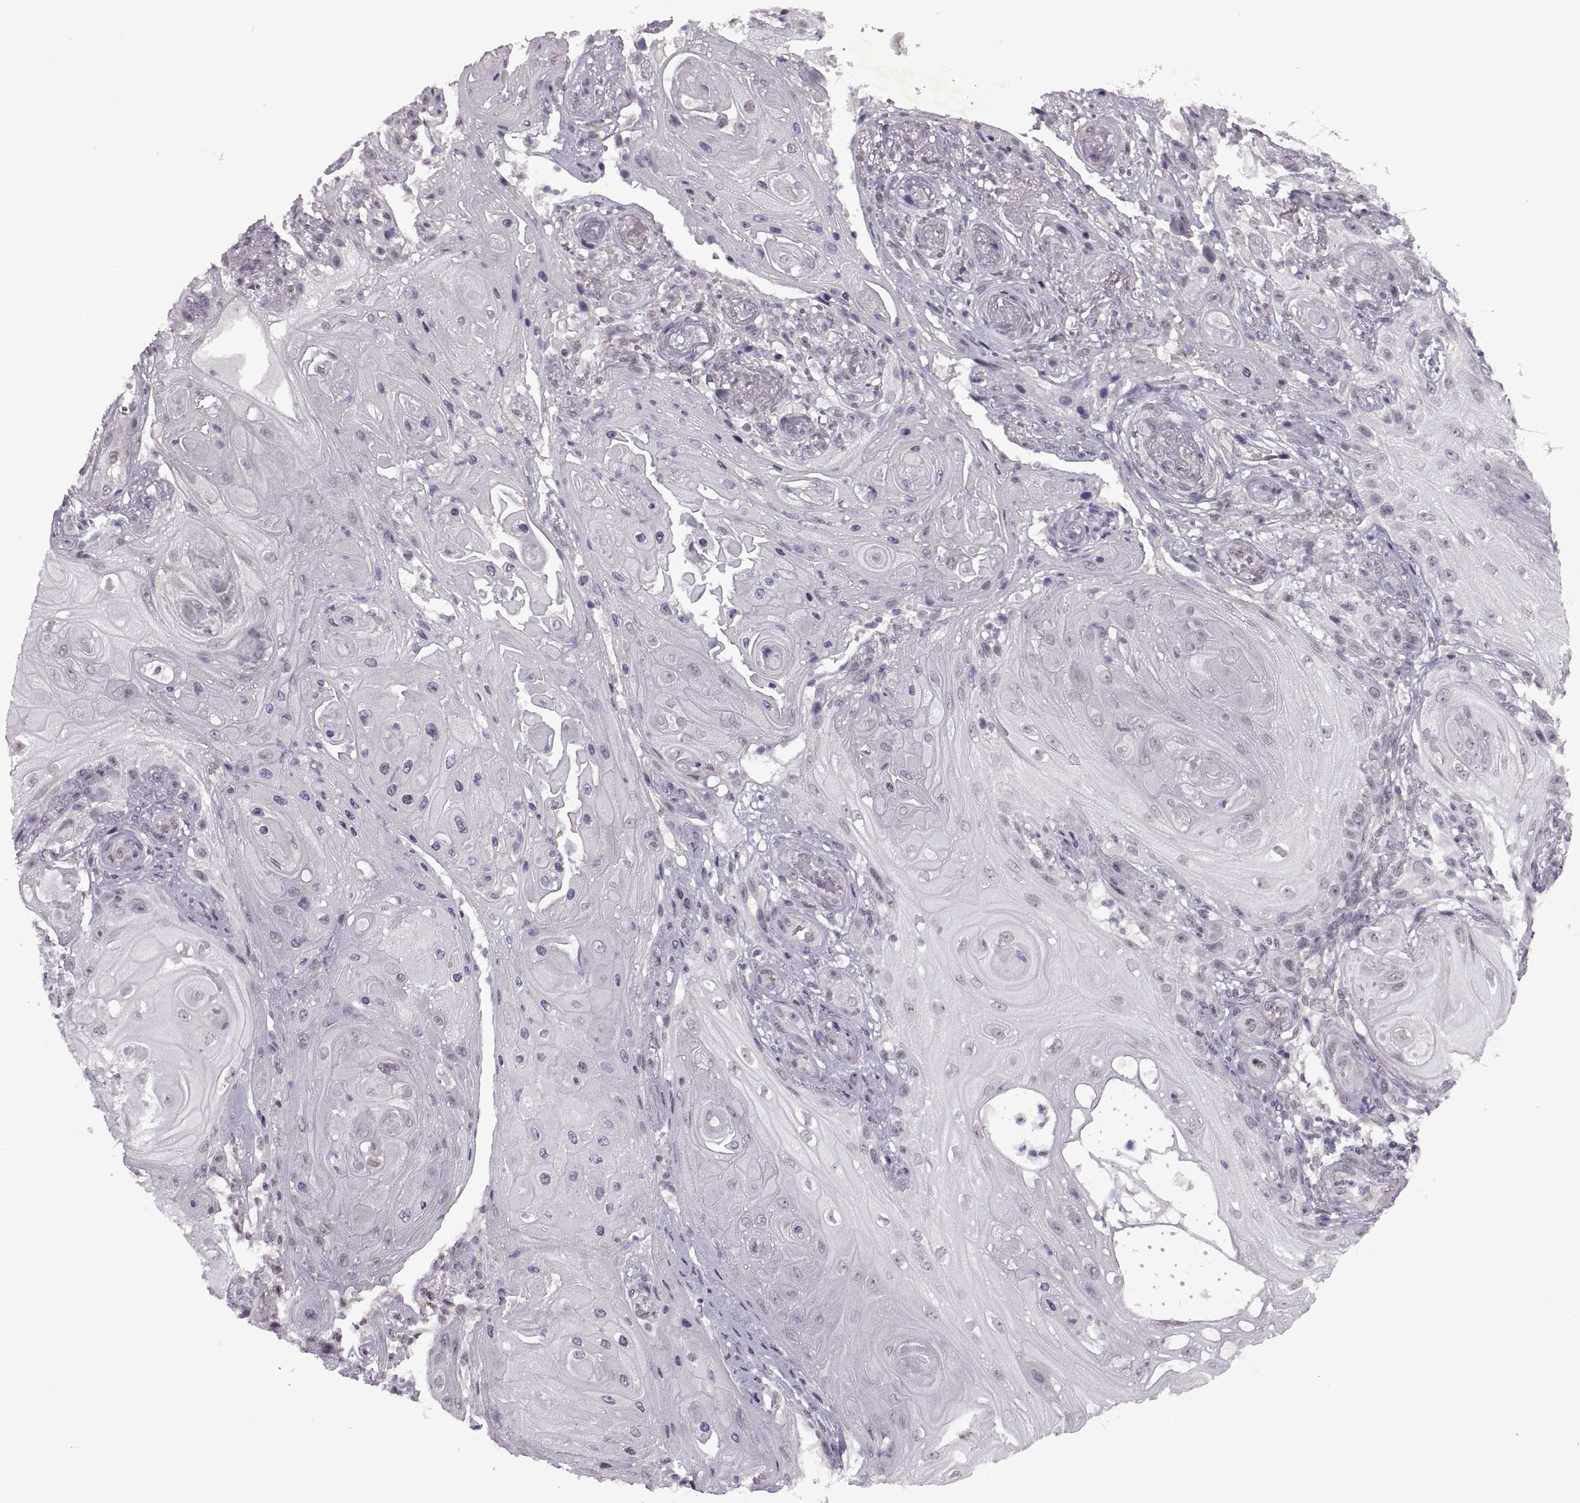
{"staining": {"intensity": "negative", "quantity": "none", "location": "none"}, "tissue": "skin cancer", "cell_type": "Tumor cells", "image_type": "cancer", "snomed": [{"axis": "morphology", "description": "Squamous cell carcinoma, NOS"}, {"axis": "topography", "description": "Skin"}], "caption": "A photomicrograph of skin cancer stained for a protein shows no brown staining in tumor cells.", "gene": "PRSS37", "patient": {"sex": "male", "age": 62}}